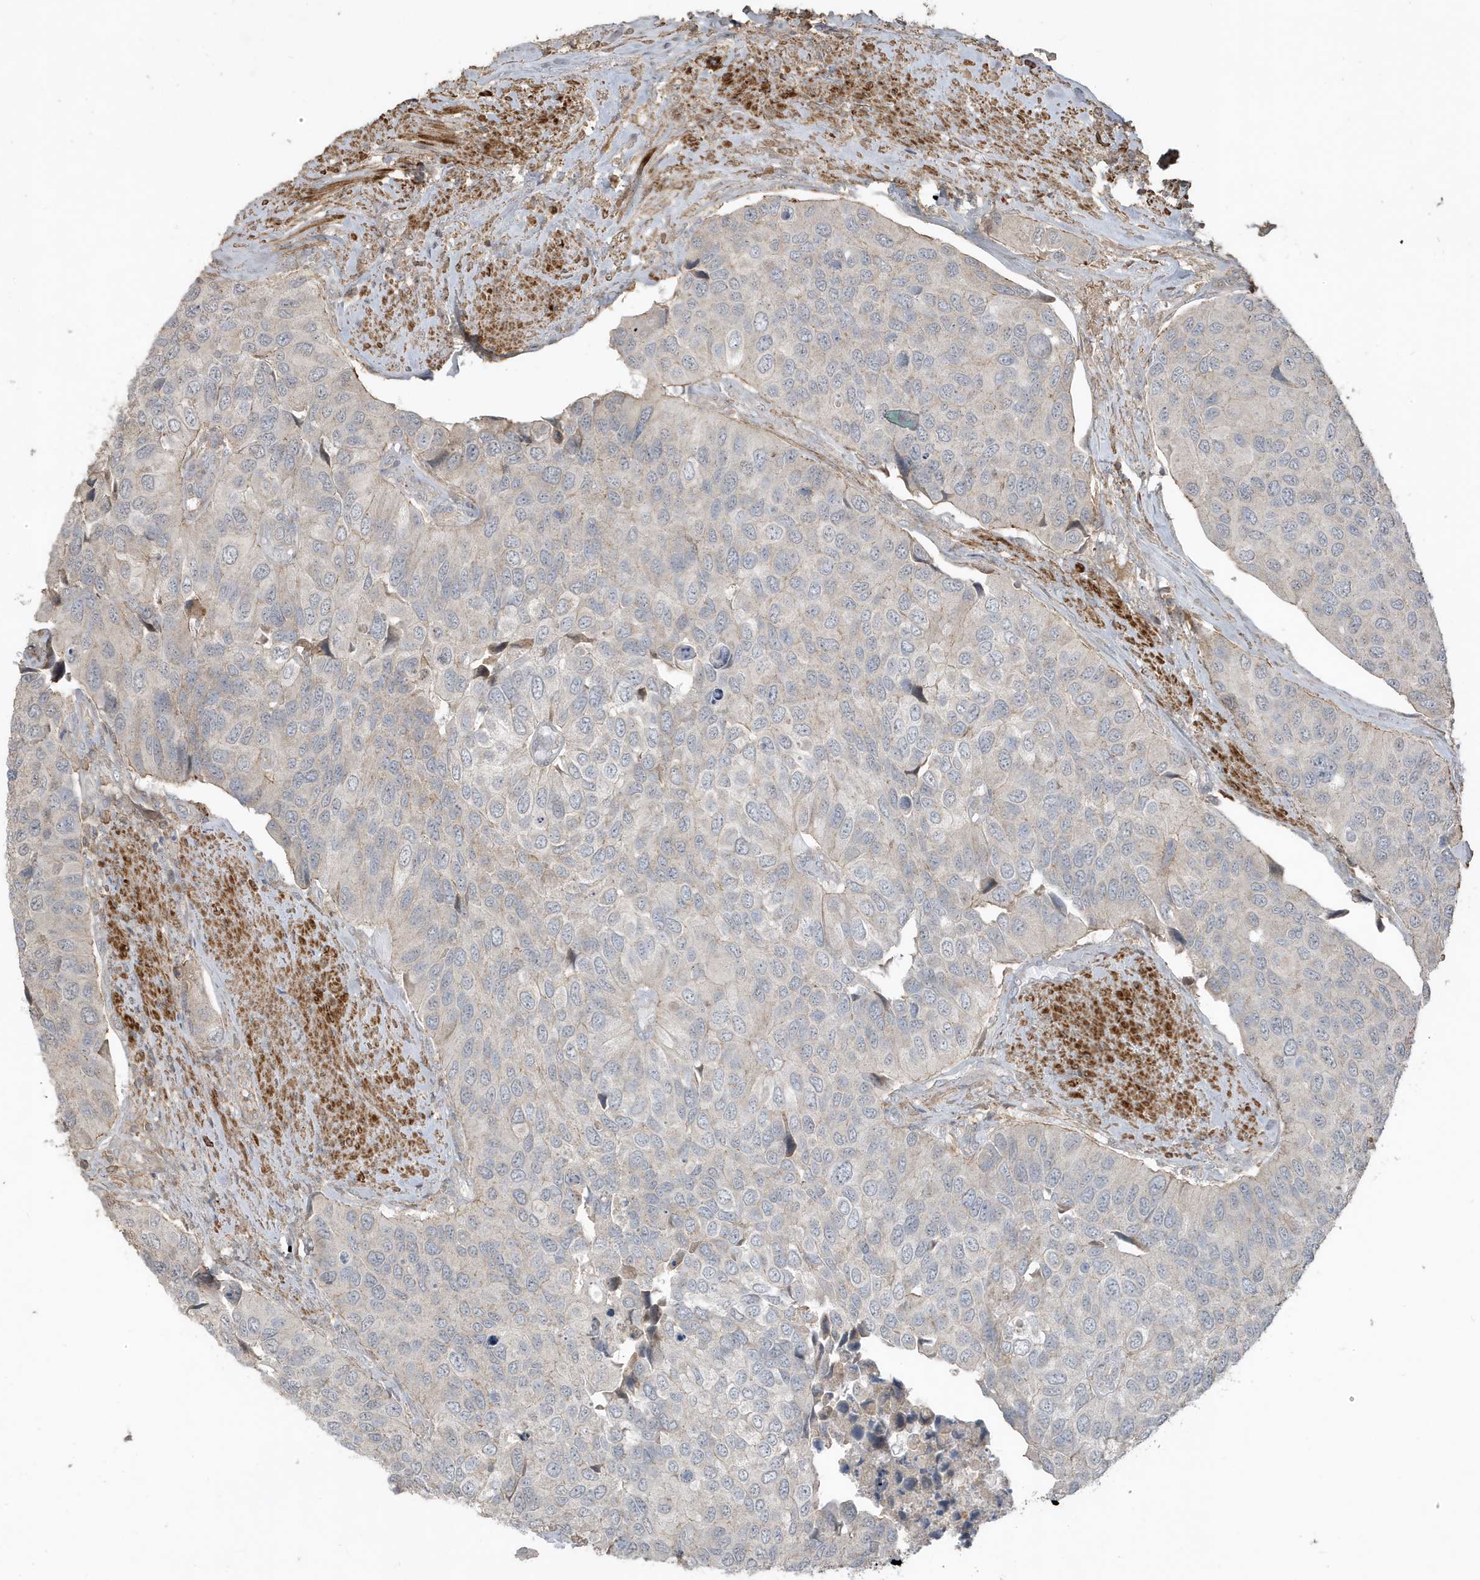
{"staining": {"intensity": "negative", "quantity": "none", "location": "none"}, "tissue": "urothelial cancer", "cell_type": "Tumor cells", "image_type": "cancer", "snomed": [{"axis": "morphology", "description": "Urothelial carcinoma, High grade"}, {"axis": "topography", "description": "Urinary bladder"}], "caption": "IHC of urothelial cancer reveals no expression in tumor cells.", "gene": "PRRT3", "patient": {"sex": "male", "age": 74}}